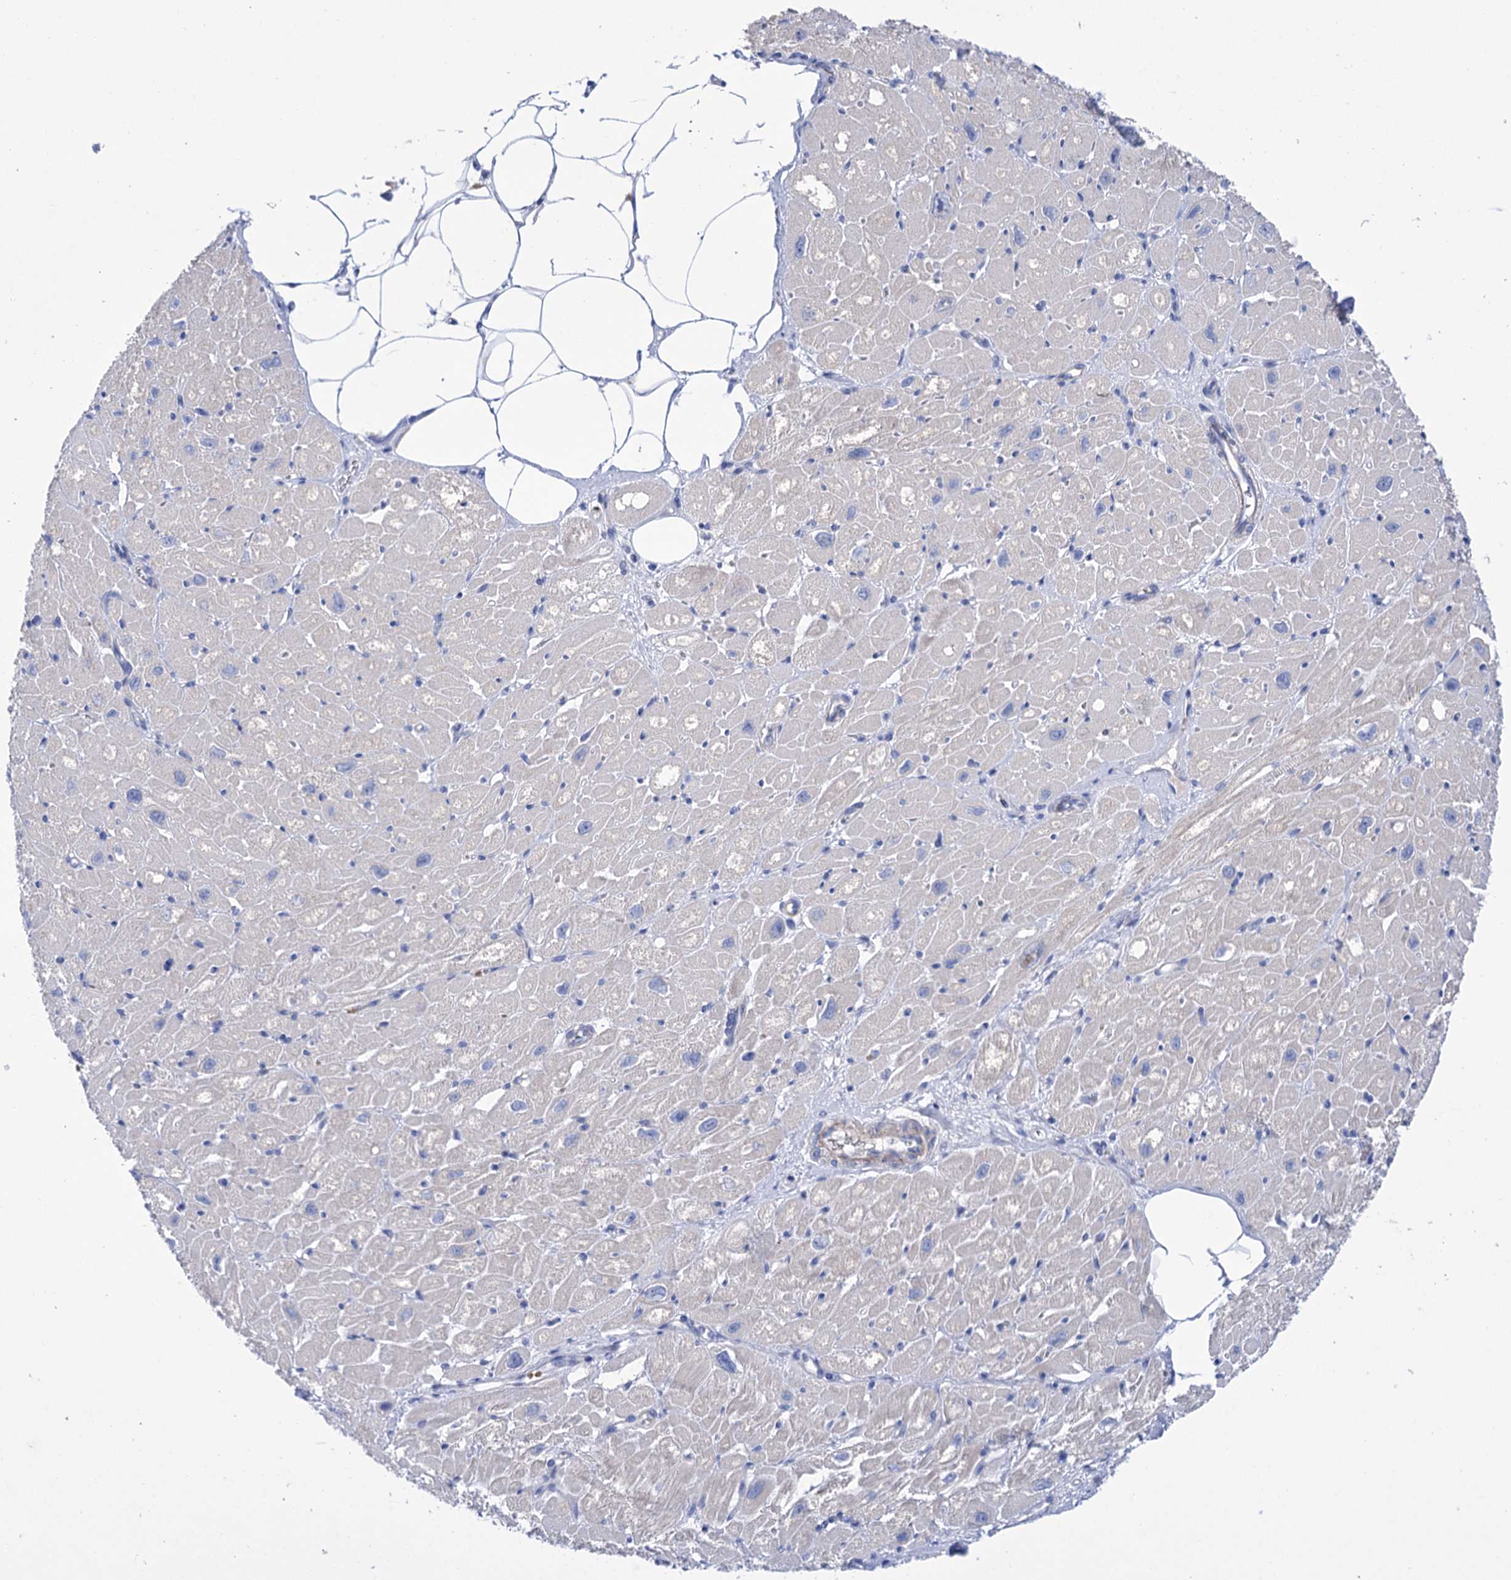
{"staining": {"intensity": "moderate", "quantity": "<25%", "location": "cytoplasmic/membranous"}, "tissue": "heart muscle", "cell_type": "Cardiomyocytes", "image_type": "normal", "snomed": [{"axis": "morphology", "description": "Normal tissue, NOS"}, {"axis": "topography", "description": "Heart"}], "caption": "Heart muscle stained for a protein shows moderate cytoplasmic/membranous positivity in cardiomyocytes. The protein of interest is stained brown, and the nuclei are stained in blue (DAB IHC with brightfield microscopy, high magnification).", "gene": "YARS2", "patient": {"sex": "male", "age": 50}}